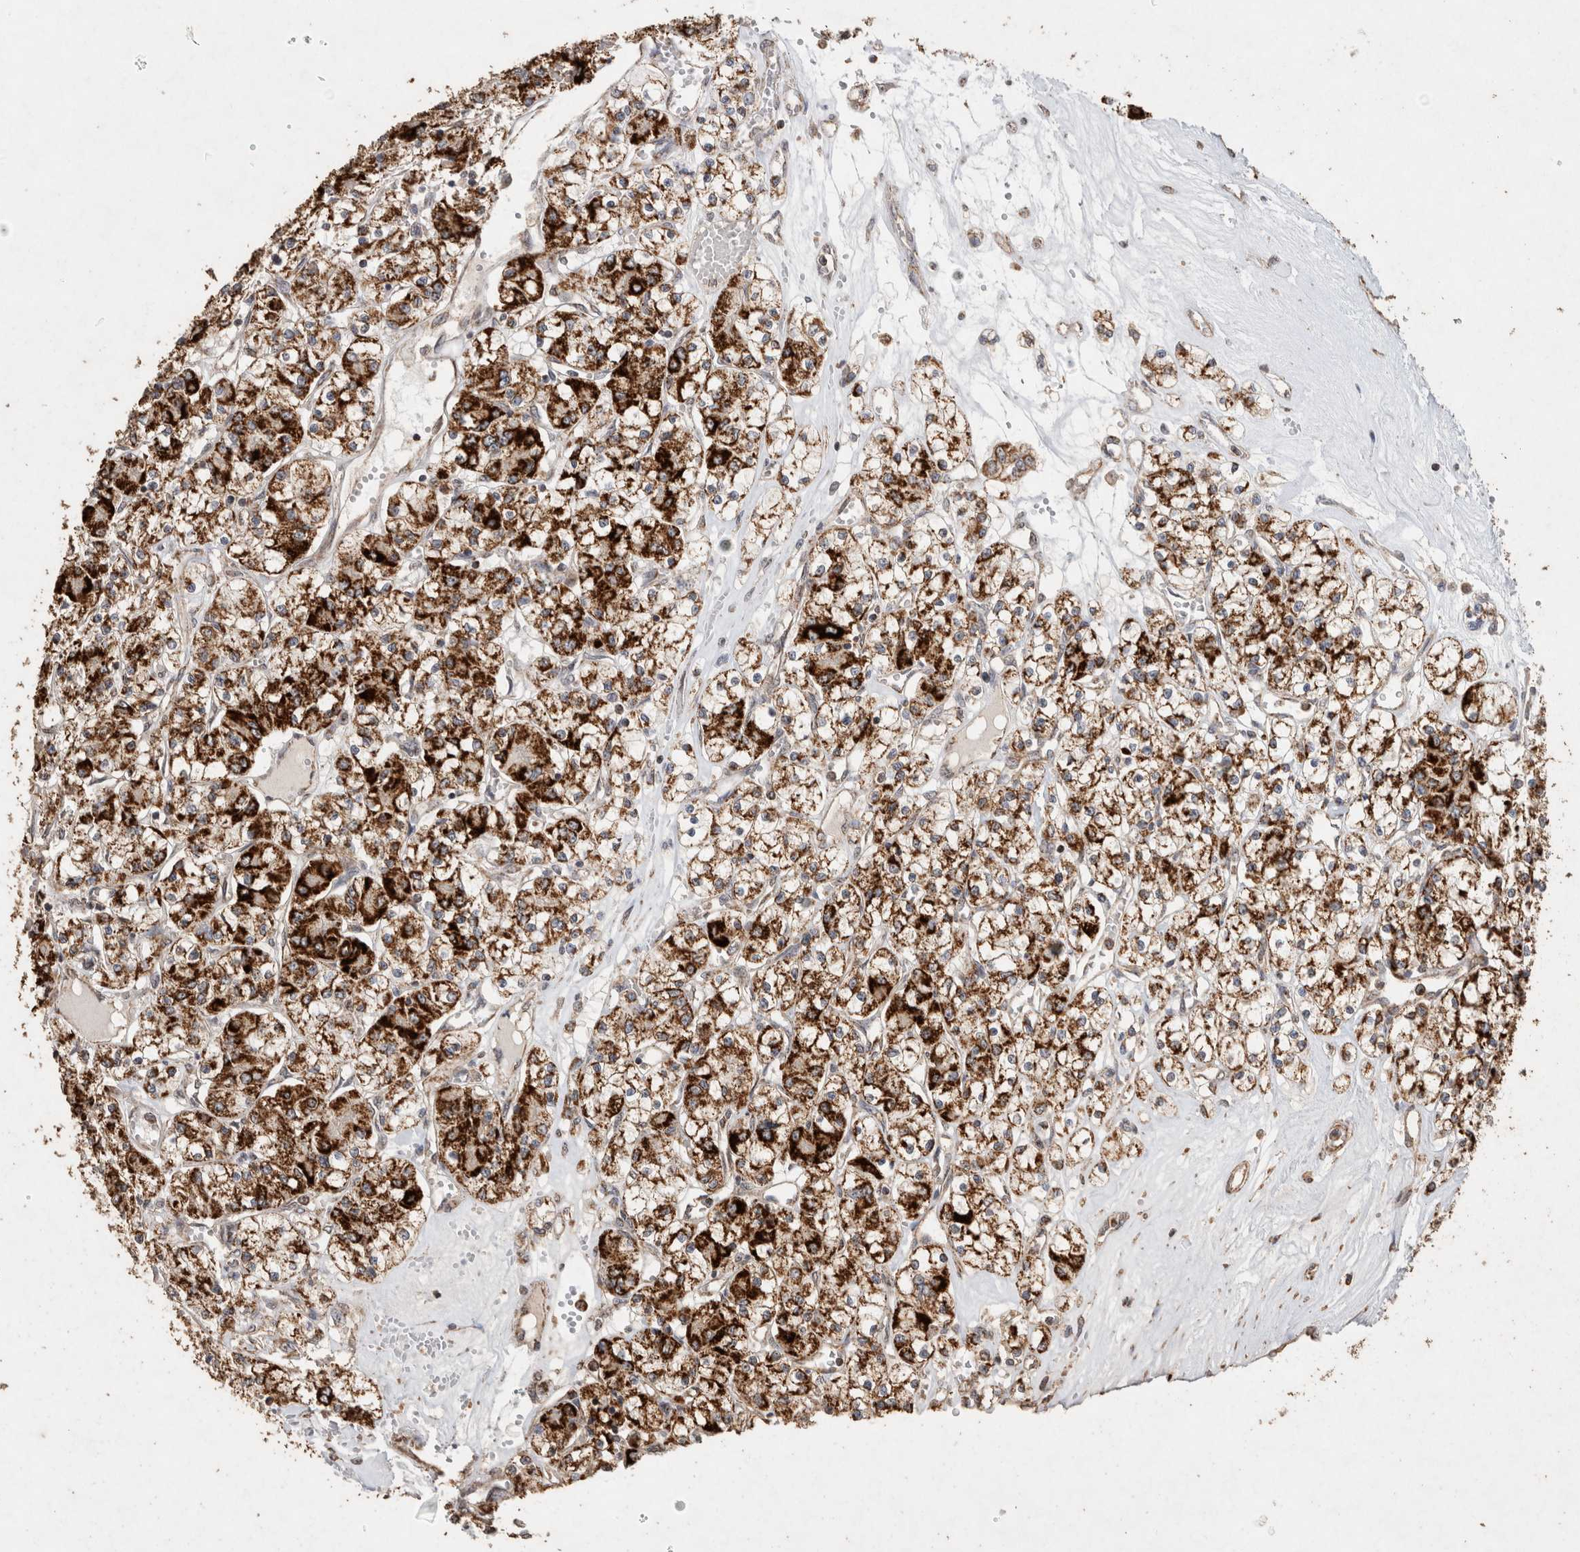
{"staining": {"intensity": "strong", "quantity": ">75%", "location": "cytoplasmic/membranous"}, "tissue": "renal cancer", "cell_type": "Tumor cells", "image_type": "cancer", "snomed": [{"axis": "morphology", "description": "Adenocarcinoma, NOS"}, {"axis": "topography", "description": "Kidney"}], "caption": "Brown immunohistochemical staining in human renal cancer (adenocarcinoma) displays strong cytoplasmic/membranous expression in about >75% of tumor cells.", "gene": "ACADM", "patient": {"sex": "female", "age": 59}}